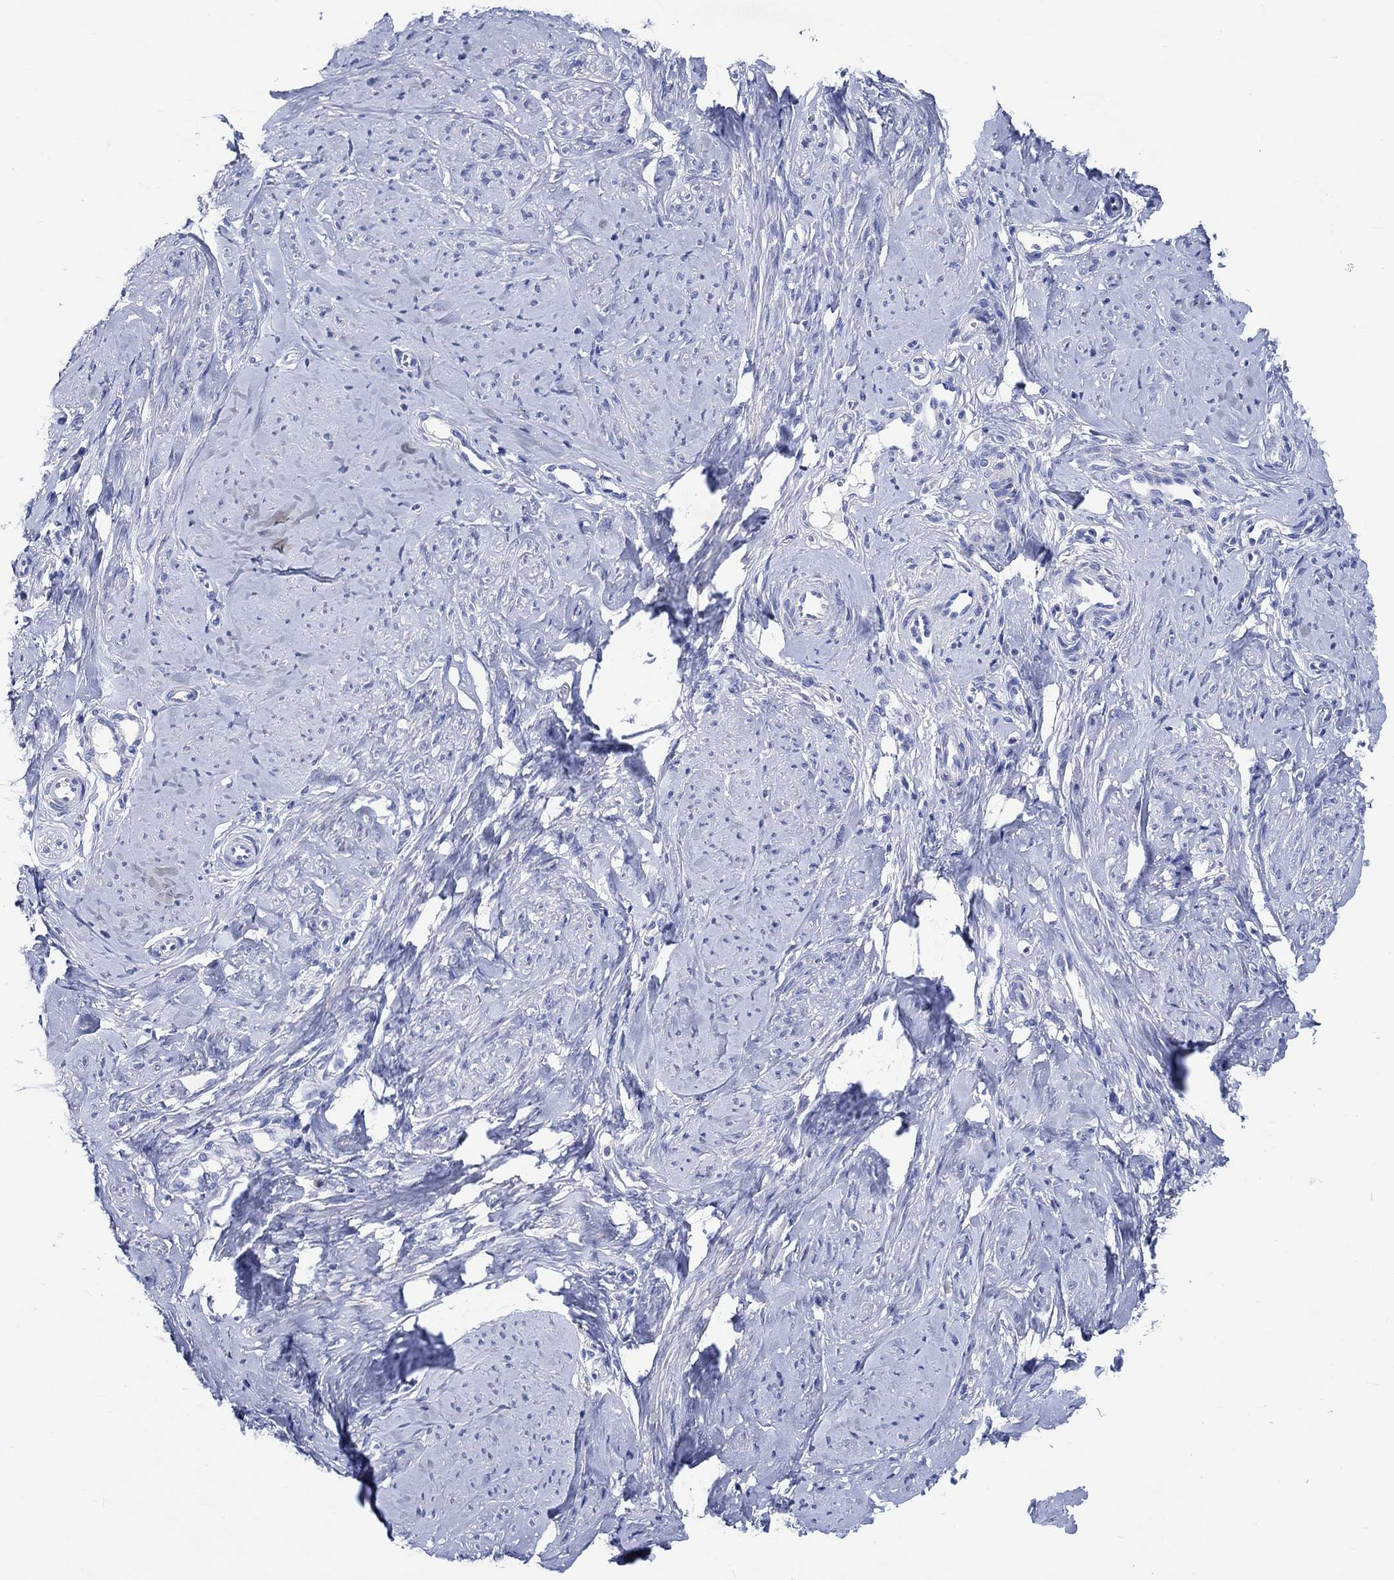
{"staining": {"intensity": "moderate", "quantity": "<25%", "location": "cytoplasmic/membranous"}, "tissue": "smooth muscle", "cell_type": "Smooth muscle cells", "image_type": "normal", "snomed": [{"axis": "morphology", "description": "Normal tissue, NOS"}, {"axis": "topography", "description": "Smooth muscle"}], "caption": "High-magnification brightfield microscopy of normal smooth muscle stained with DAB (3,3'-diaminobenzidine) (brown) and counterstained with hematoxylin (blue). smooth muscle cells exhibit moderate cytoplasmic/membranous staining is seen in approximately<25% of cells.", "gene": "SHISA4", "patient": {"sex": "female", "age": 48}}